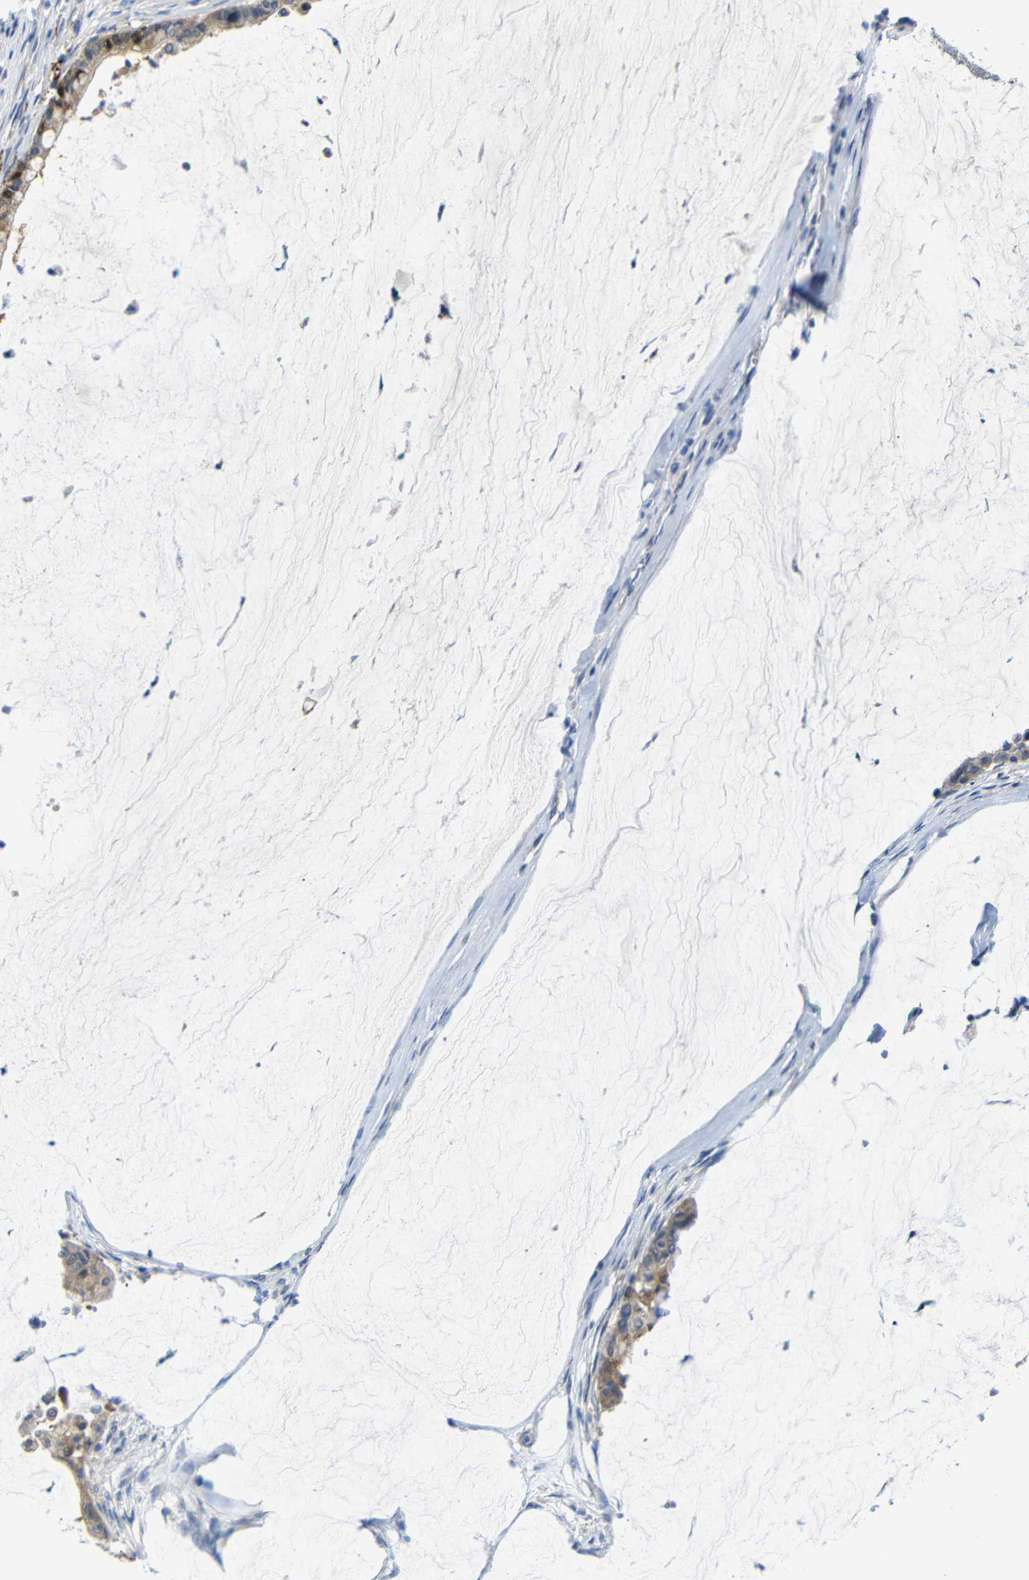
{"staining": {"intensity": "moderate", "quantity": ">75%", "location": "cytoplasmic/membranous,nuclear"}, "tissue": "pancreatic cancer", "cell_type": "Tumor cells", "image_type": "cancer", "snomed": [{"axis": "morphology", "description": "Adenocarcinoma, NOS"}, {"axis": "topography", "description": "Pancreas"}], "caption": "Tumor cells display medium levels of moderate cytoplasmic/membranous and nuclear staining in about >75% of cells in human pancreatic adenocarcinoma.", "gene": "TBC1D32", "patient": {"sex": "male", "age": 41}}